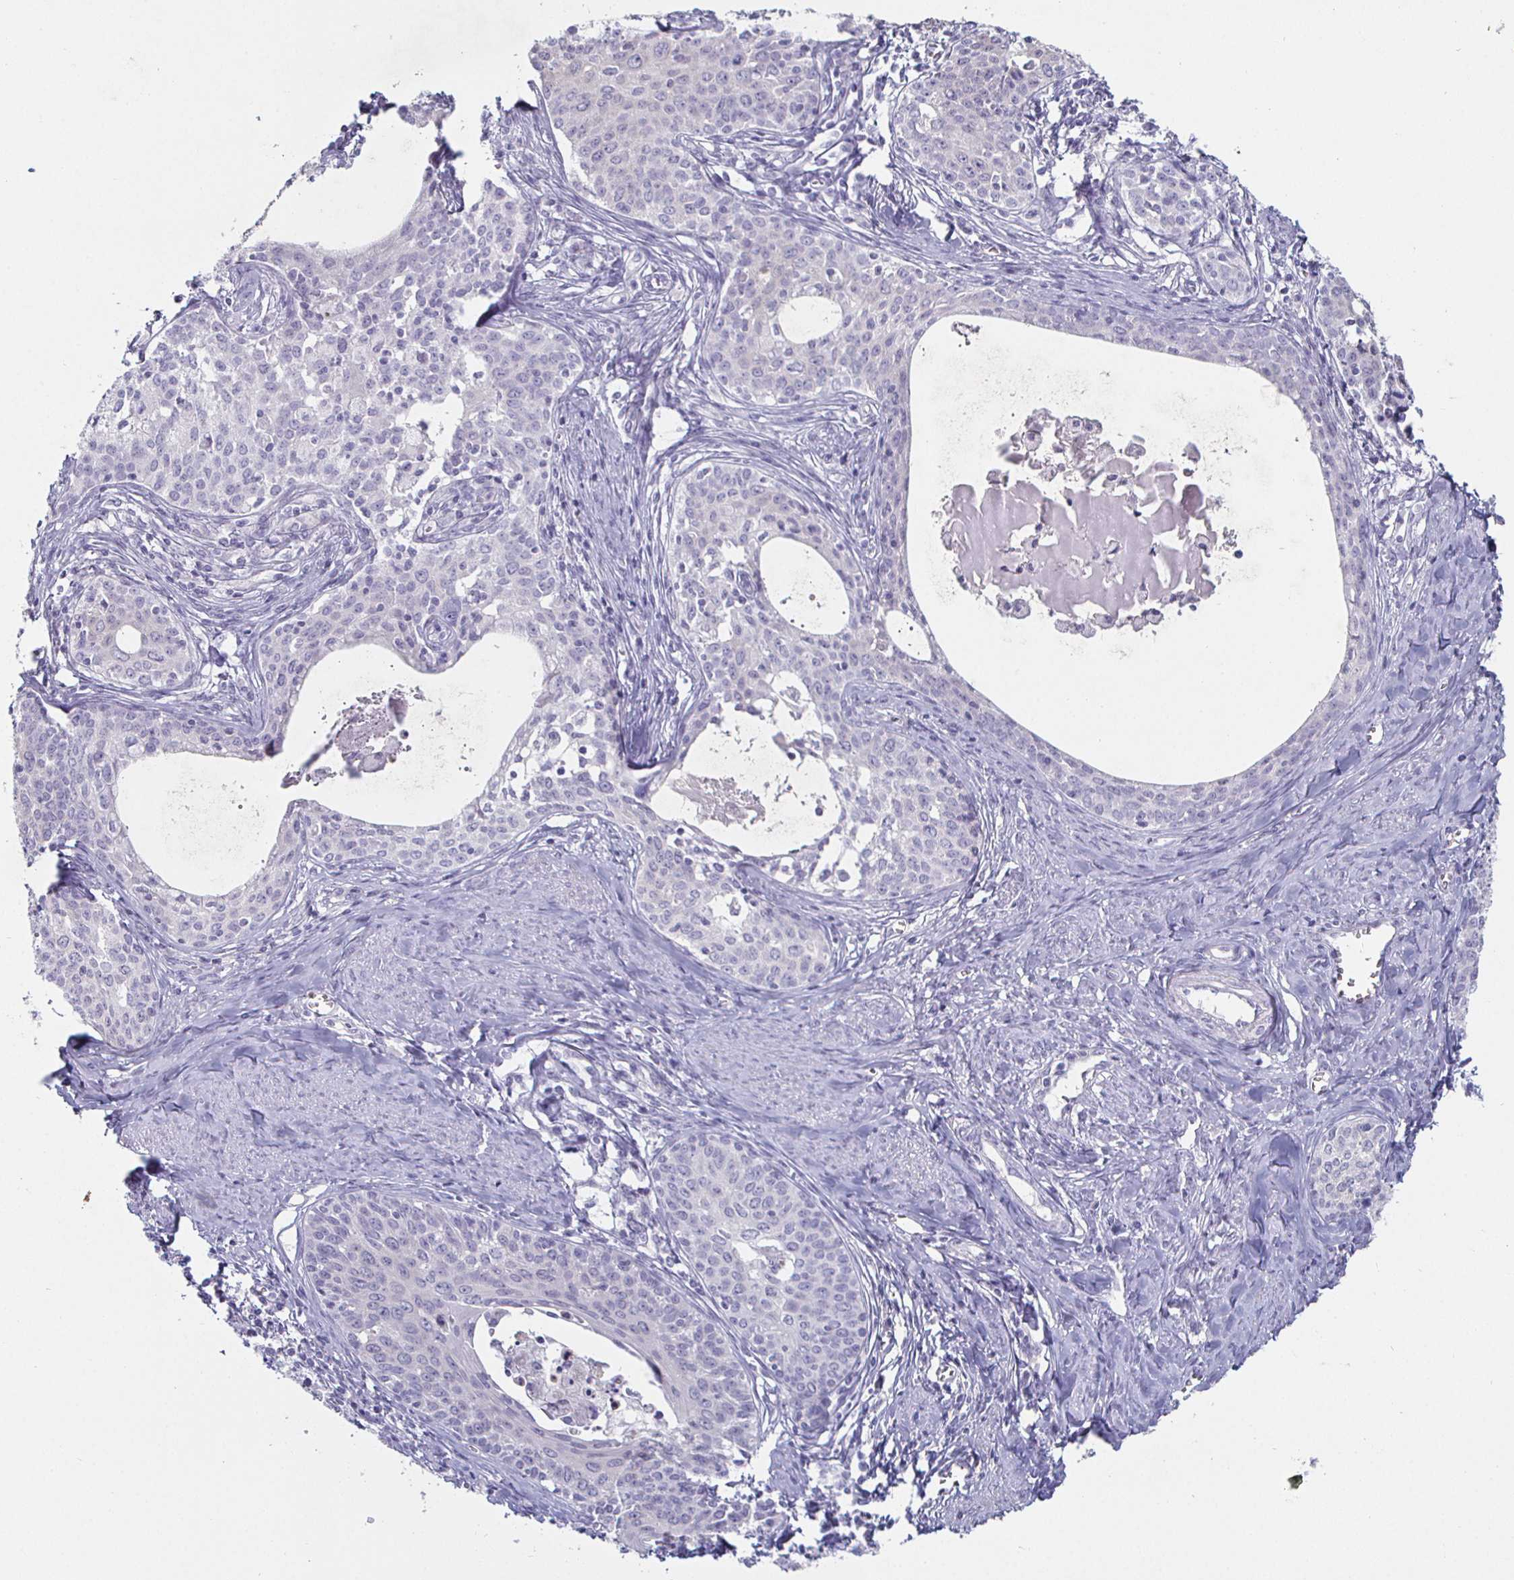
{"staining": {"intensity": "negative", "quantity": "none", "location": "none"}, "tissue": "cervical cancer", "cell_type": "Tumor cells", "image_type": "cancer", "snomed": [{"axis": "morphology", "description": "Squamous cell carcinoma, NOS"}, {"axis": "morphology", "description": "Adenocarcinoma, NOS"}, {"axis": "topography", "description": "Cervix"}], "caption": "An IHC histopathology image of cervical squamous cell carcinoma is shown. There is no staining in tumor cells of cervical squamous cell carcinoma. (DAB immunohistochemistry (IHC), high magnification).", "gene": "ENPP1", "patient": {"sex": "female", "age": 52}}